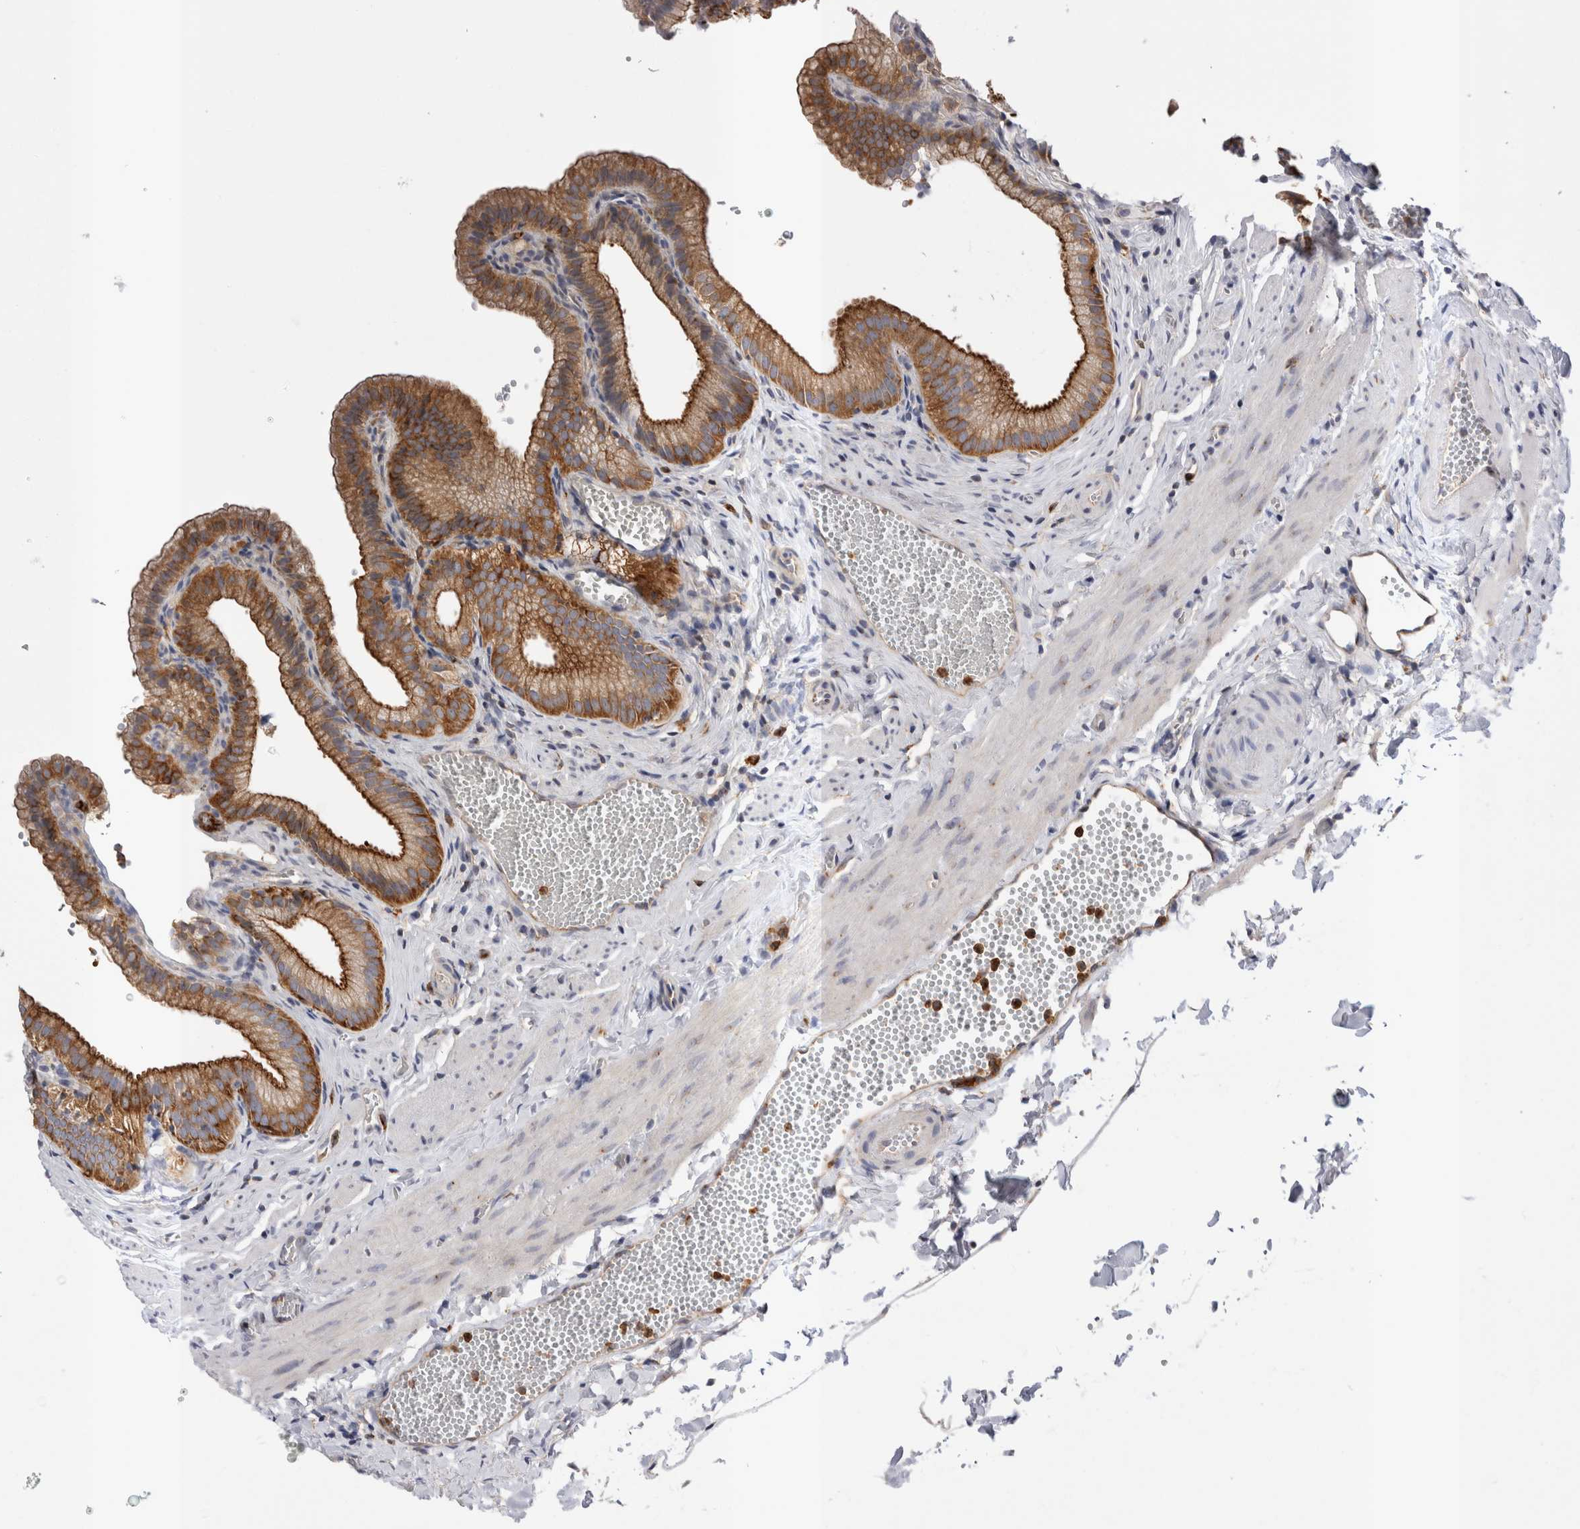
{"staining": {"intensity": "strong", "quantity": ">75%", "location": "cytoplasmic/membranous"}, "tissue": "gallbladder", "cell_type": "Glandular cells", "image_type": "normal", "snomed": [{"axis": "morphology", "description": "Normal tissue, NOS"}, {"axis": "topography", "description": "Gallbladder"}], "caption": "Immunohistochemical staining of unremarkable human gallbladder shows strong cytoplasmic/membranous protein expression in about >75% of glandular cells.", "gene": "RAB11FIP1", "patient": {"sex": "male", "age": 38}}